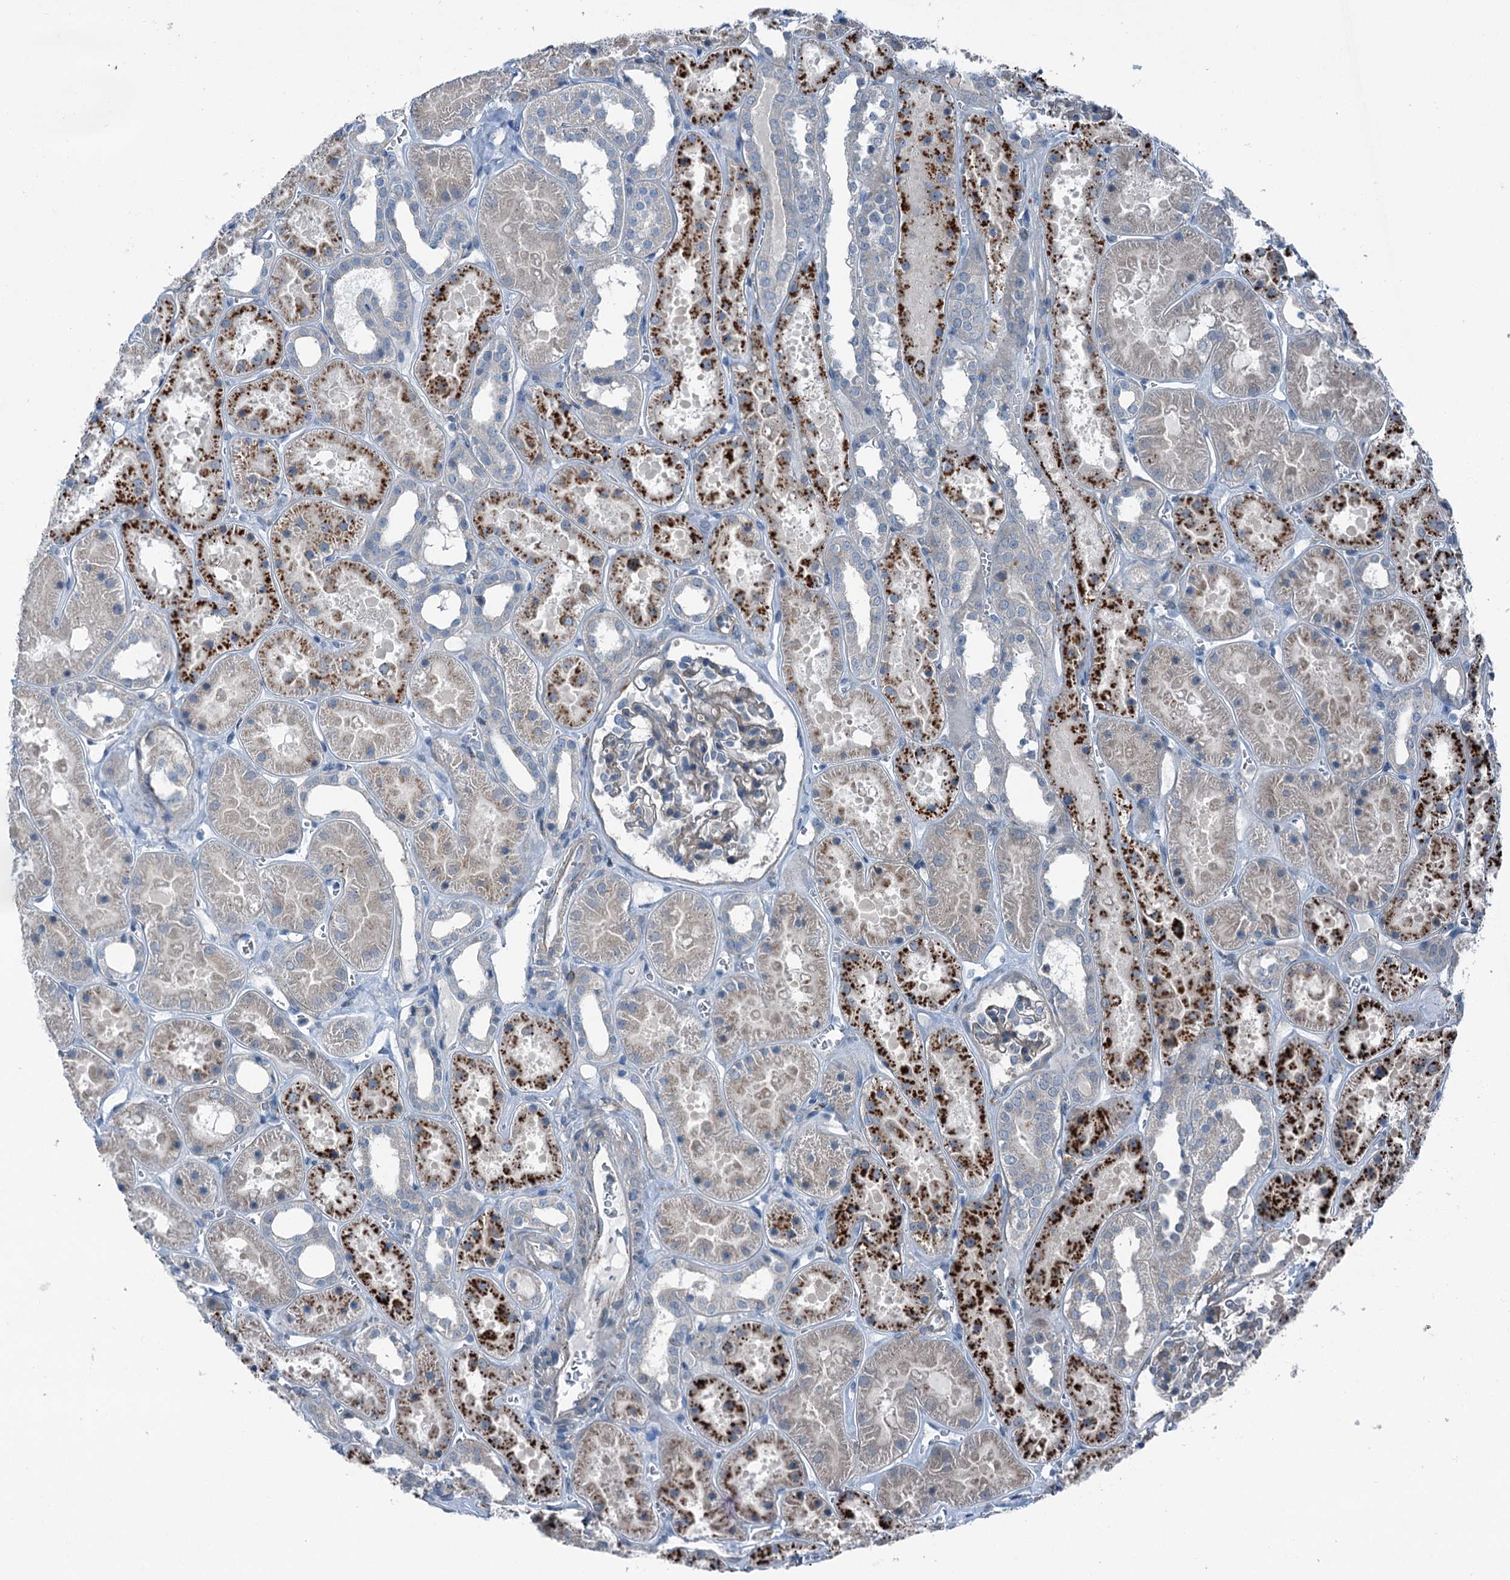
{"staining": {"intensity": "weak", "quantity": "<25%", "location": "cytoplasmic/membranous"}, "tissue": "kidney", "cell_type": "Cells in glomeruli", "image_type": "normal", "snomed": [{"axis": "morphology", "description": "Normal tissue, NOS"}, {"axis": "topography", "description": "Kidney"}], "caption": "This histopathology image is of normal kidney stained with immunohistochemistry to label a protein in brown with the nuclei are counter-stained blue. There is no staining in cells in glomeruli.", "gene": "AXL", "patient": {"sex": "female", "age": 41}}